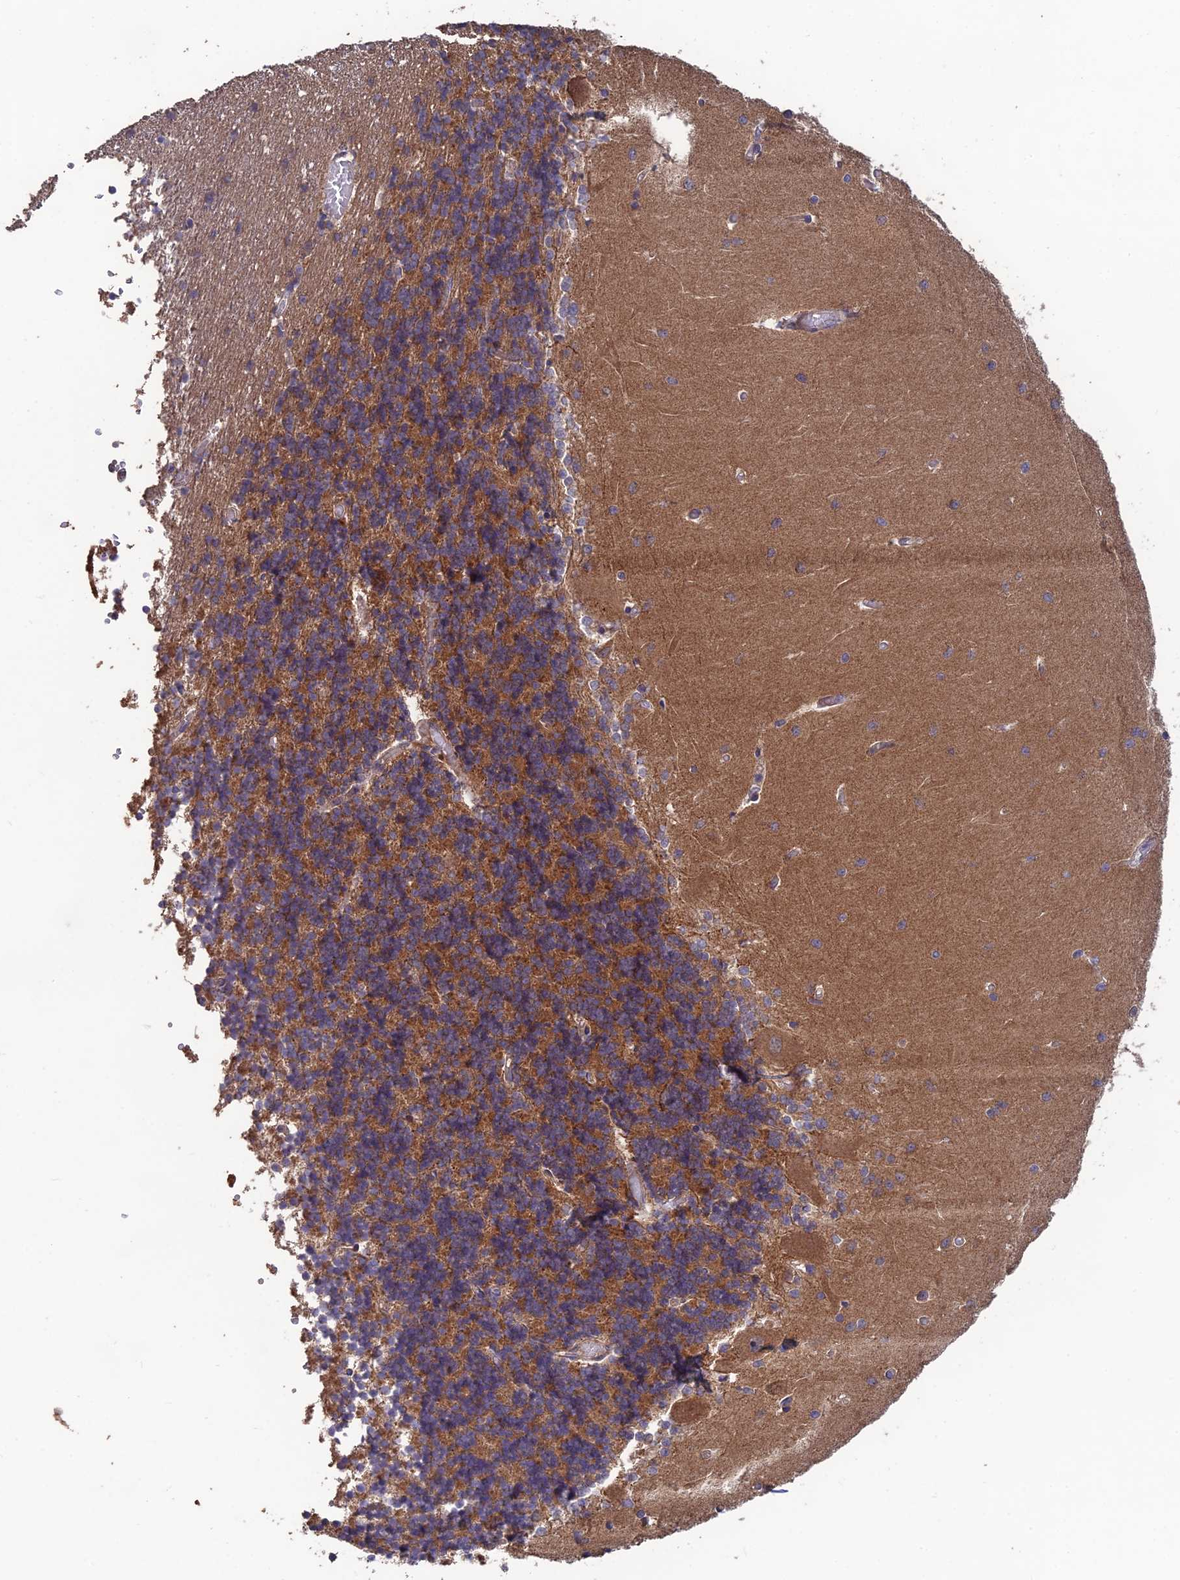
{"staining": {"intensity": "strong", "quantity": "25%-75%", "location": "cytoplasmic/membranous"}, "tissue": "cerebellum", "cell_type": "Cells in granular layer", "image_type": "normal", "snomed": [{"axis": "morphology", "description": "Normal tissue, NOS"}, {"axis": "topography", "description": "Cerebellum"}], "caption": "Strong cytoplasmic/membranous positivity for a protein is appreciated in about 25%-75% of cells in granular layer of benign cerebellum using immunohistochemistry.", "gene": "SHISA5", "patient": {"sex": "male", "age": 37}}